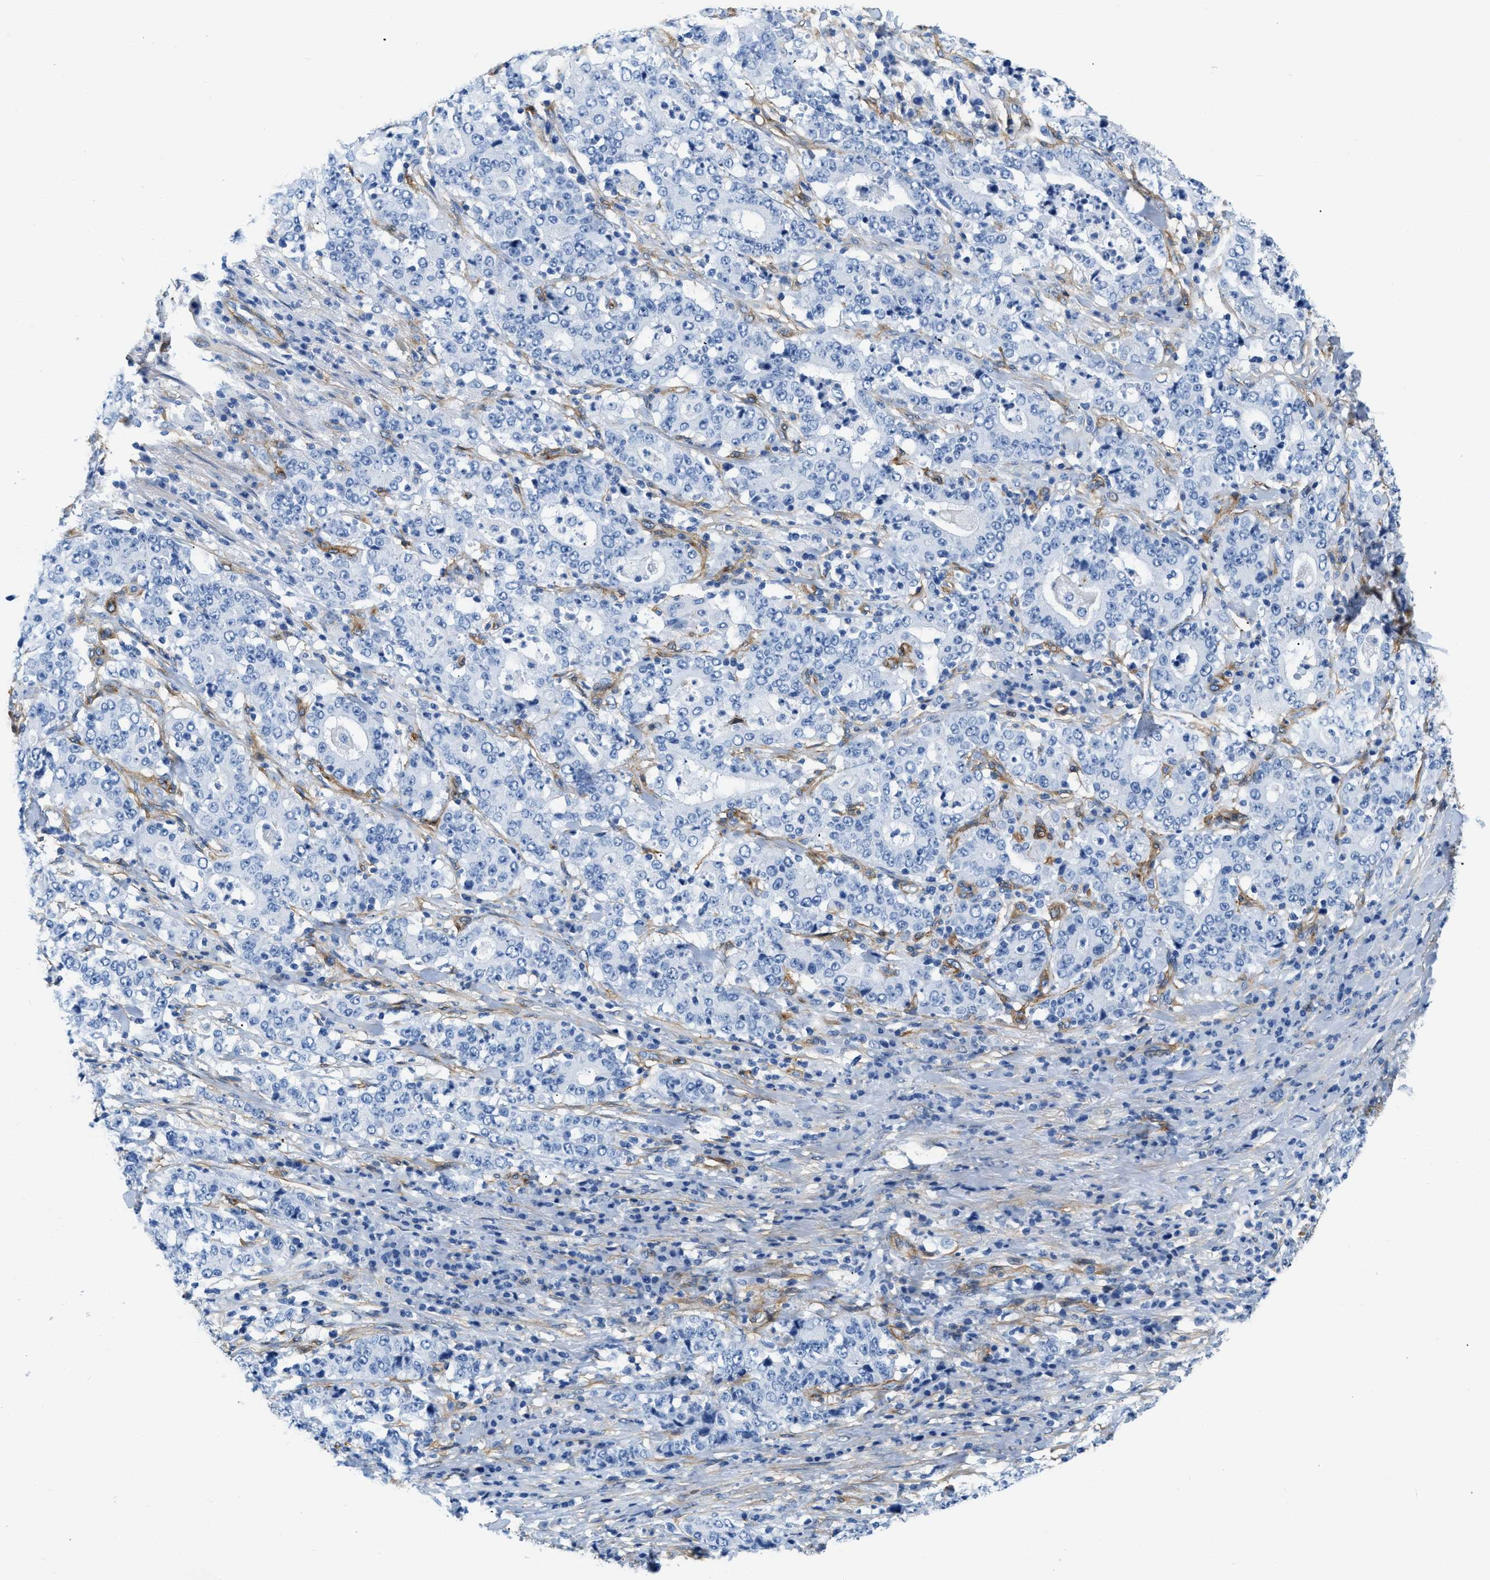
{"staining": {"intensity": "negative", "quantity": "none", "location": "none"}, "tissue": "stomach cancer", "cell_type": "Tumor cells", "image_type": "cancer", "snomed": [{"axis": "morphology", "description": "Normal tissue, NOS"}, {"axis": "morphology", "description": "Adenocarcinoma, NOS"}, {"axis": "topography", "description": "Stomach, upper"}, {"axis": "topography", "description": "Stomach"}], "caption": "DAB immunohistochemical staining of human adenocarcinoma (stomach) exhibits no significant staining in tumor cells. (Stains: DAB immunohistochemistry with hematoxylin counter stain, Microscopy: brightfield microscopy at high magnification).", "gene": "PDGFRB", "patient": {"sex": "male", "age": 59}}